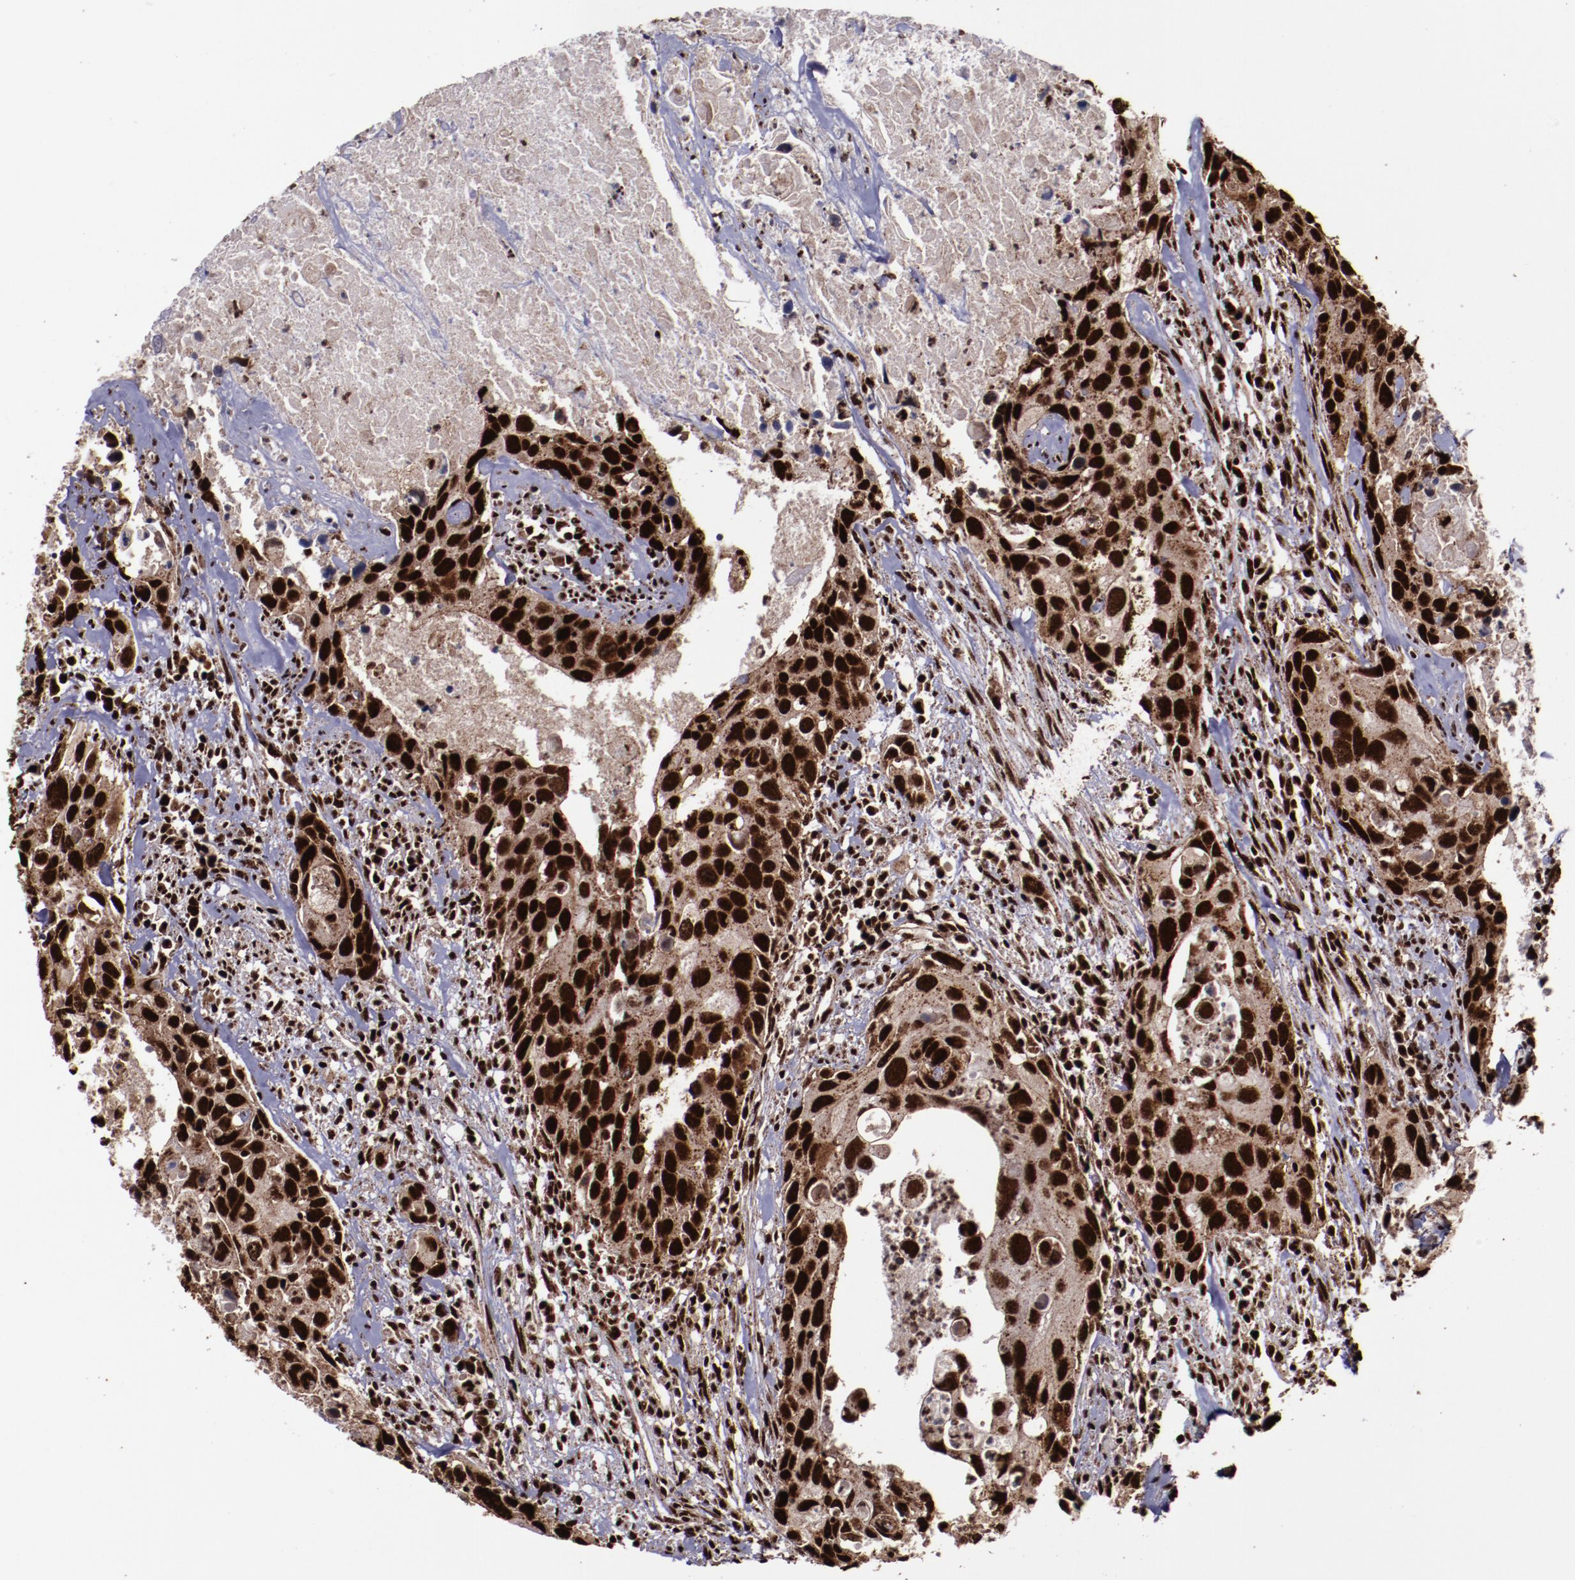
{"staining": {"intensity": "strong", "quantity": ">75%", "location": "cytoplasmic/membranous,nuclear"}, "tissue": "urothelial cancer", "cell_type": "Tumor cells", "image_type": "cancer", "snomed": [{"axis": "morphology", "description": "Urothelial carcinoma, High grade"}, {"axis": "topography", "description": "Urinary bladder"}], "caption": "Immunohistochemical staining of high-grade urothelial carcinoma demonstrates strong cytoplasmic/membranous and nuclear protein expression in about >75% of tumor cells. The staining was performed using DAB to visualize the protein expression in brown, while the nuclei were stained in blue with hematoxylin (Magnification: 20x).", "gene": "SNW1", "patient": {"sex": "male", "age": 71}}